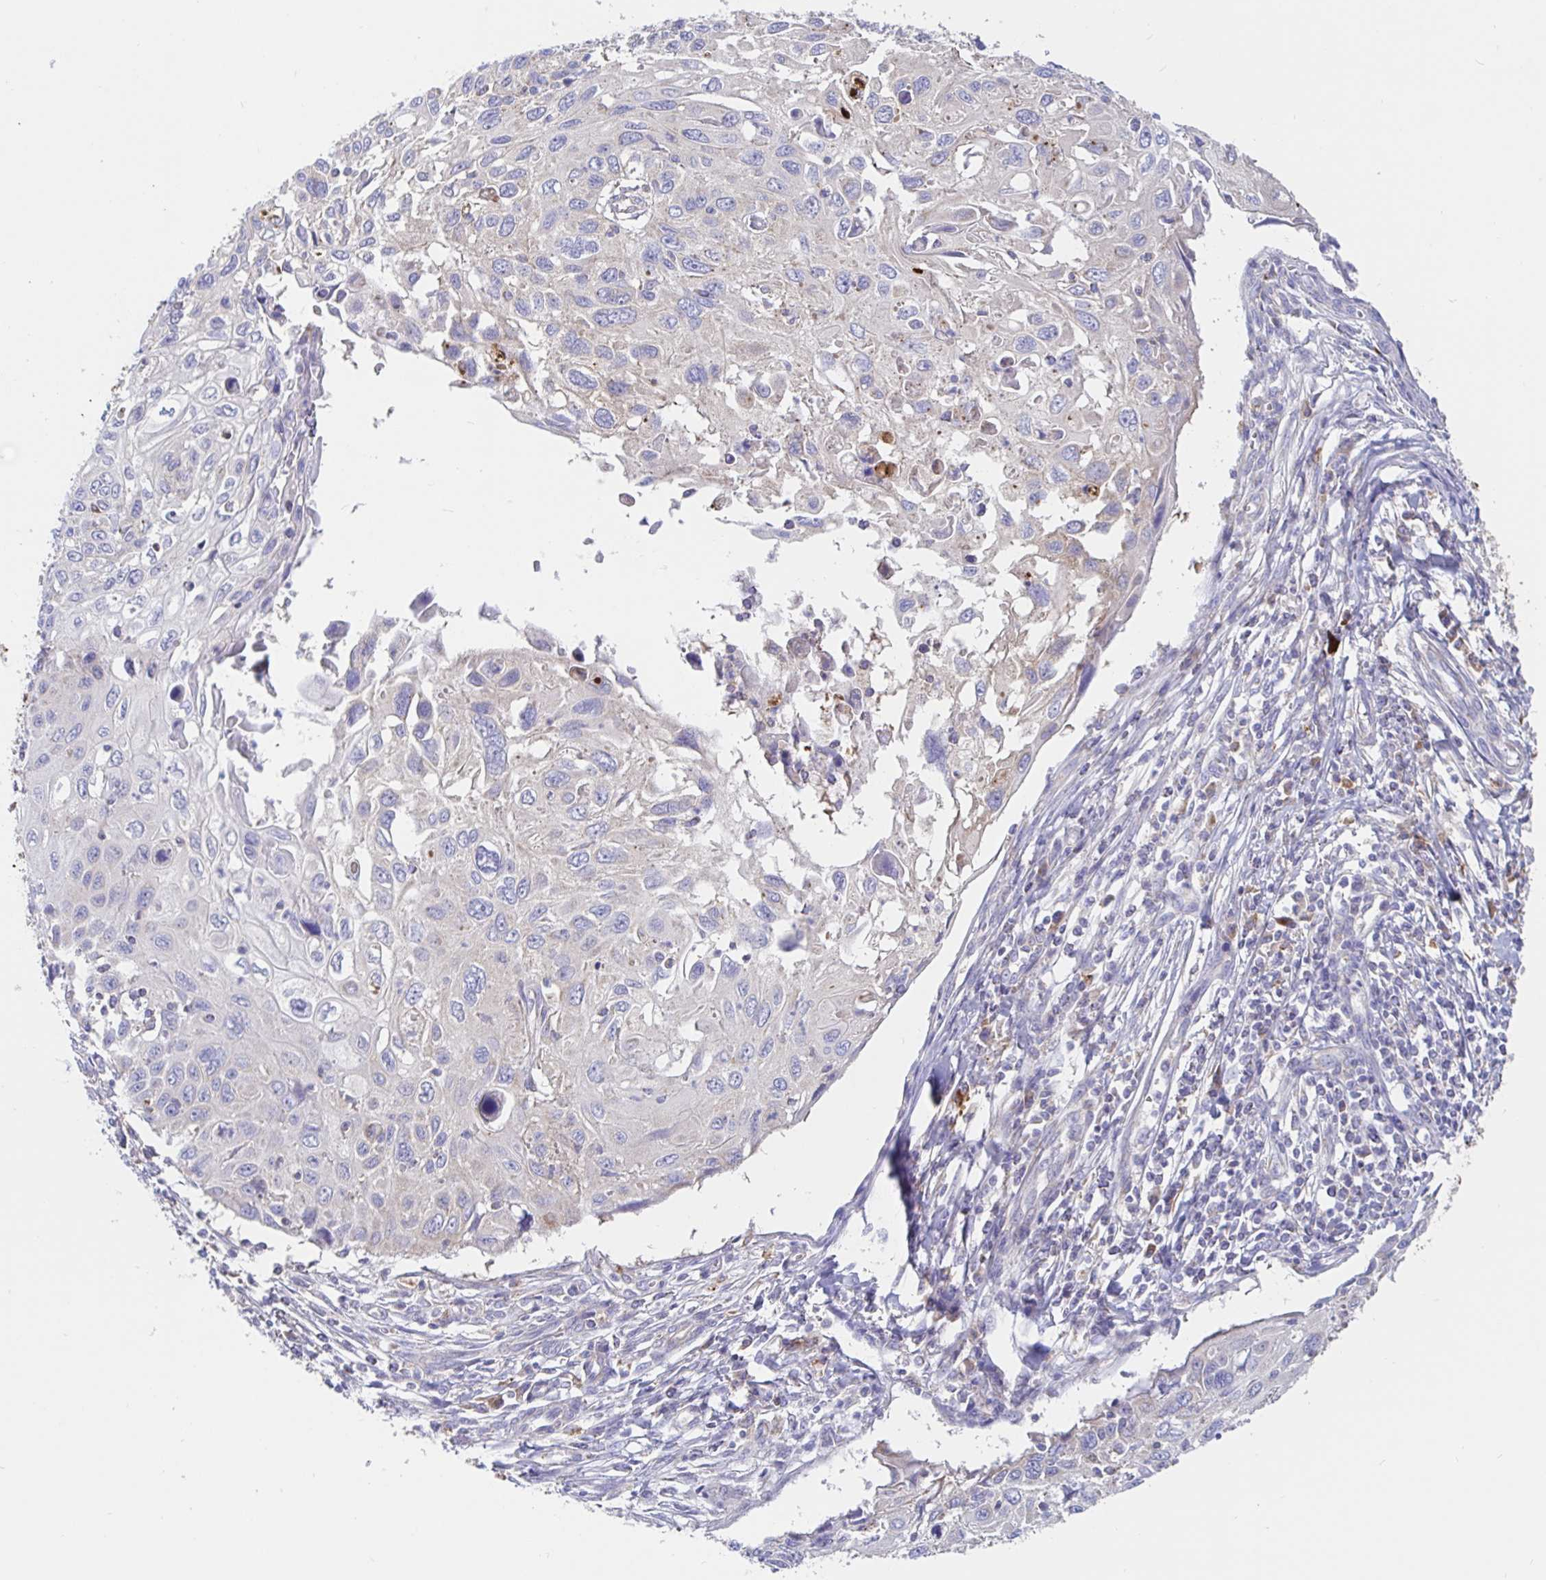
{"staining": {"intensity": "negative", "quantity": "none", "location": "none"}, "tissue": "cervical cancer", "cell_type": "Tumor cells", "image_type": "cancer", "snomed": [{"axis": "morphology", "description": "Squamous cell carcinoma, NOS"}, {"axis": "topography", "description": "Cervix"}], "caption": "Immunohistochemistry photomicrograph of cervical cancer stained for a protein (brown), which displays no expression in tumor cells.", "gene": "PRDX3", "patient": {"sex": "female", "age": 70}}